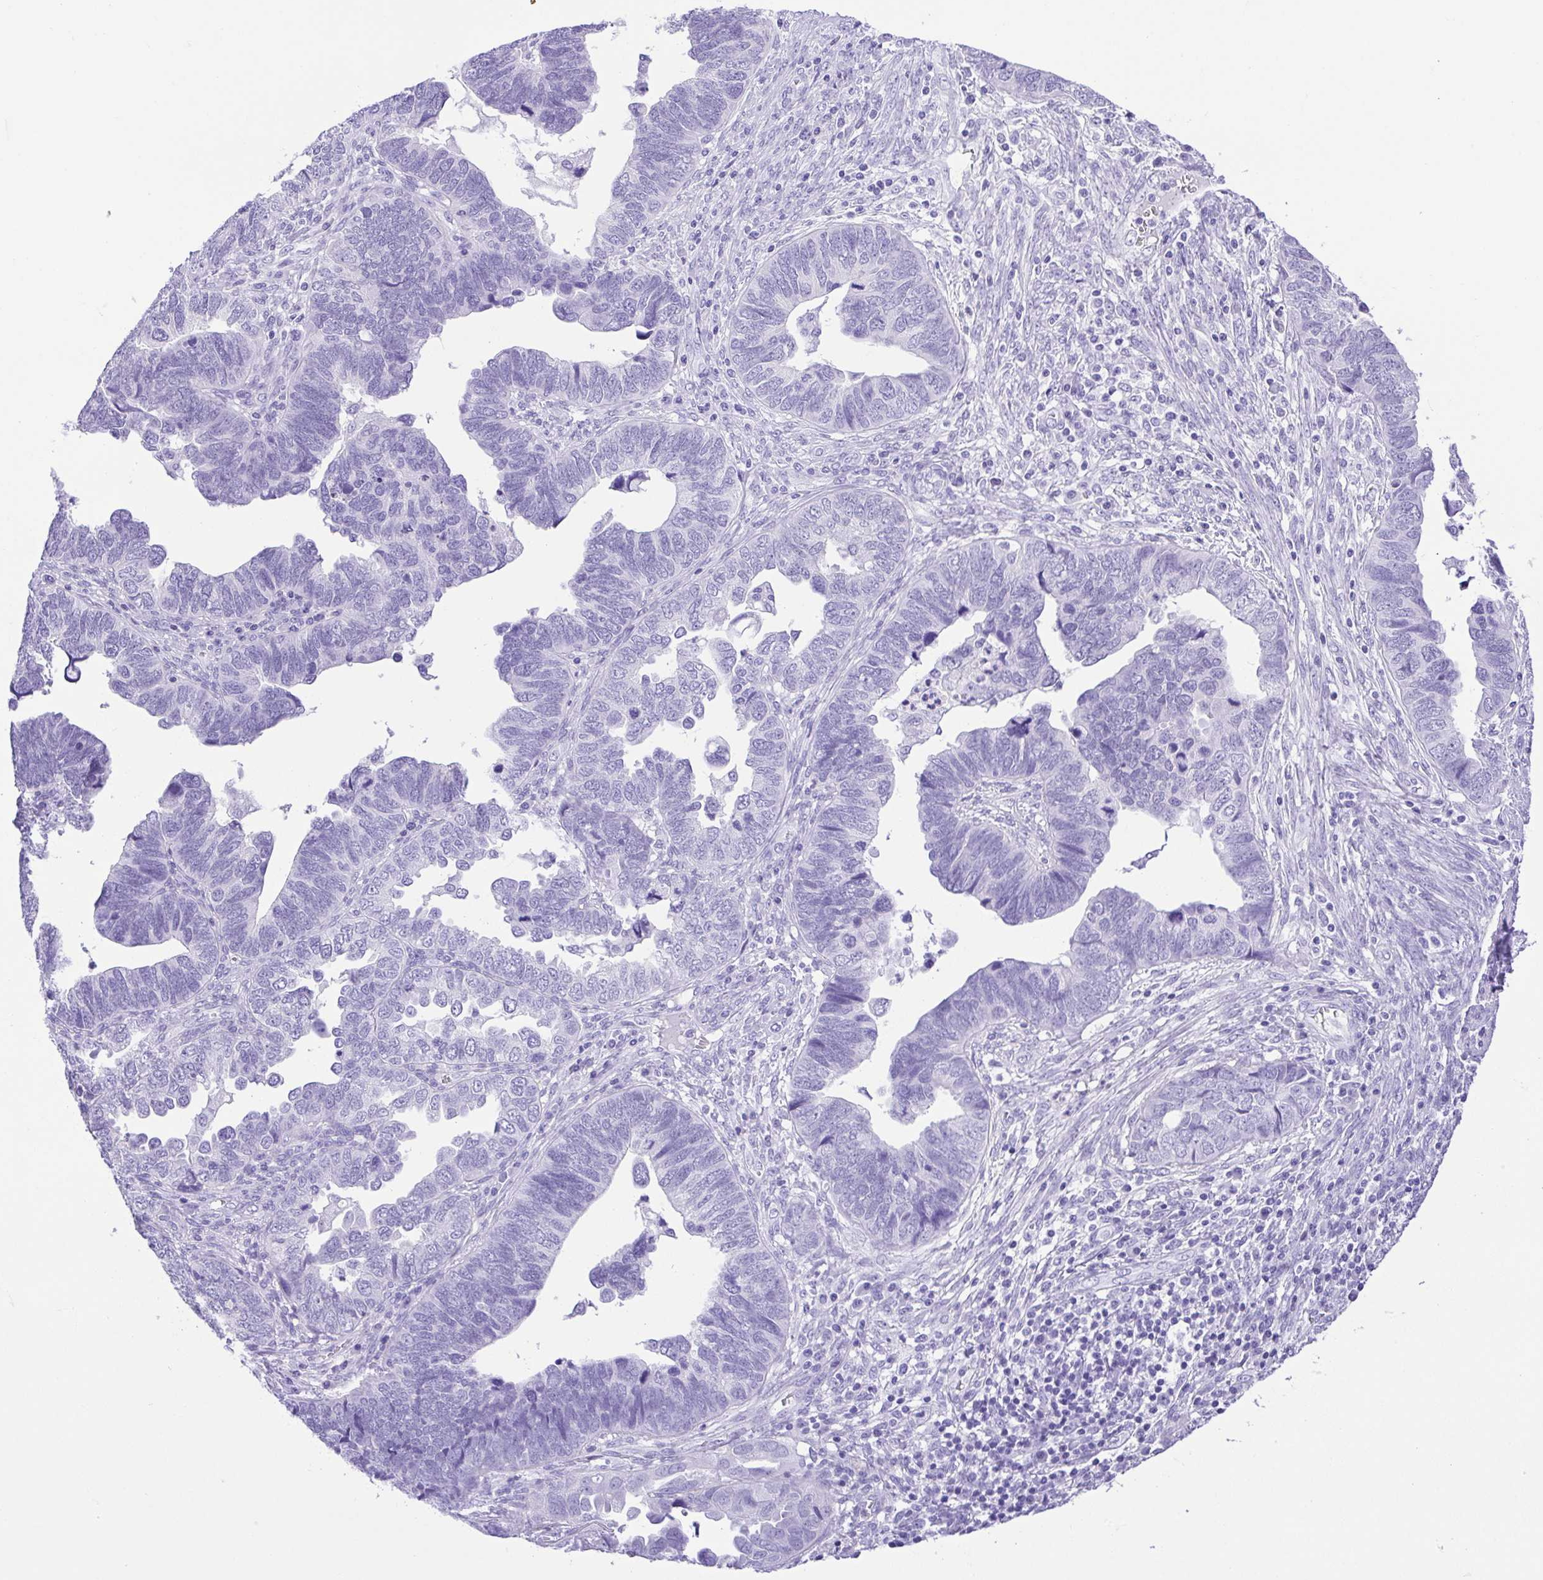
{"staining": {"intensity": "negative", "quantity": "none", "location": "none"}, "tissue": "endometrial cancer", "cell_type": "Tumor cells", "image_type": "cancer", "snomed": [{"axis": "morphology", "description": "Adenocarcinoma, NOS"}, {"axis": "topography", "description": "Endometrium"}], "caption": "A micrograph of human endometrial cancer is negative for staining in tumor cells.", "gene": "CDSN", "patient": {"sex": "female", "age": 79}}